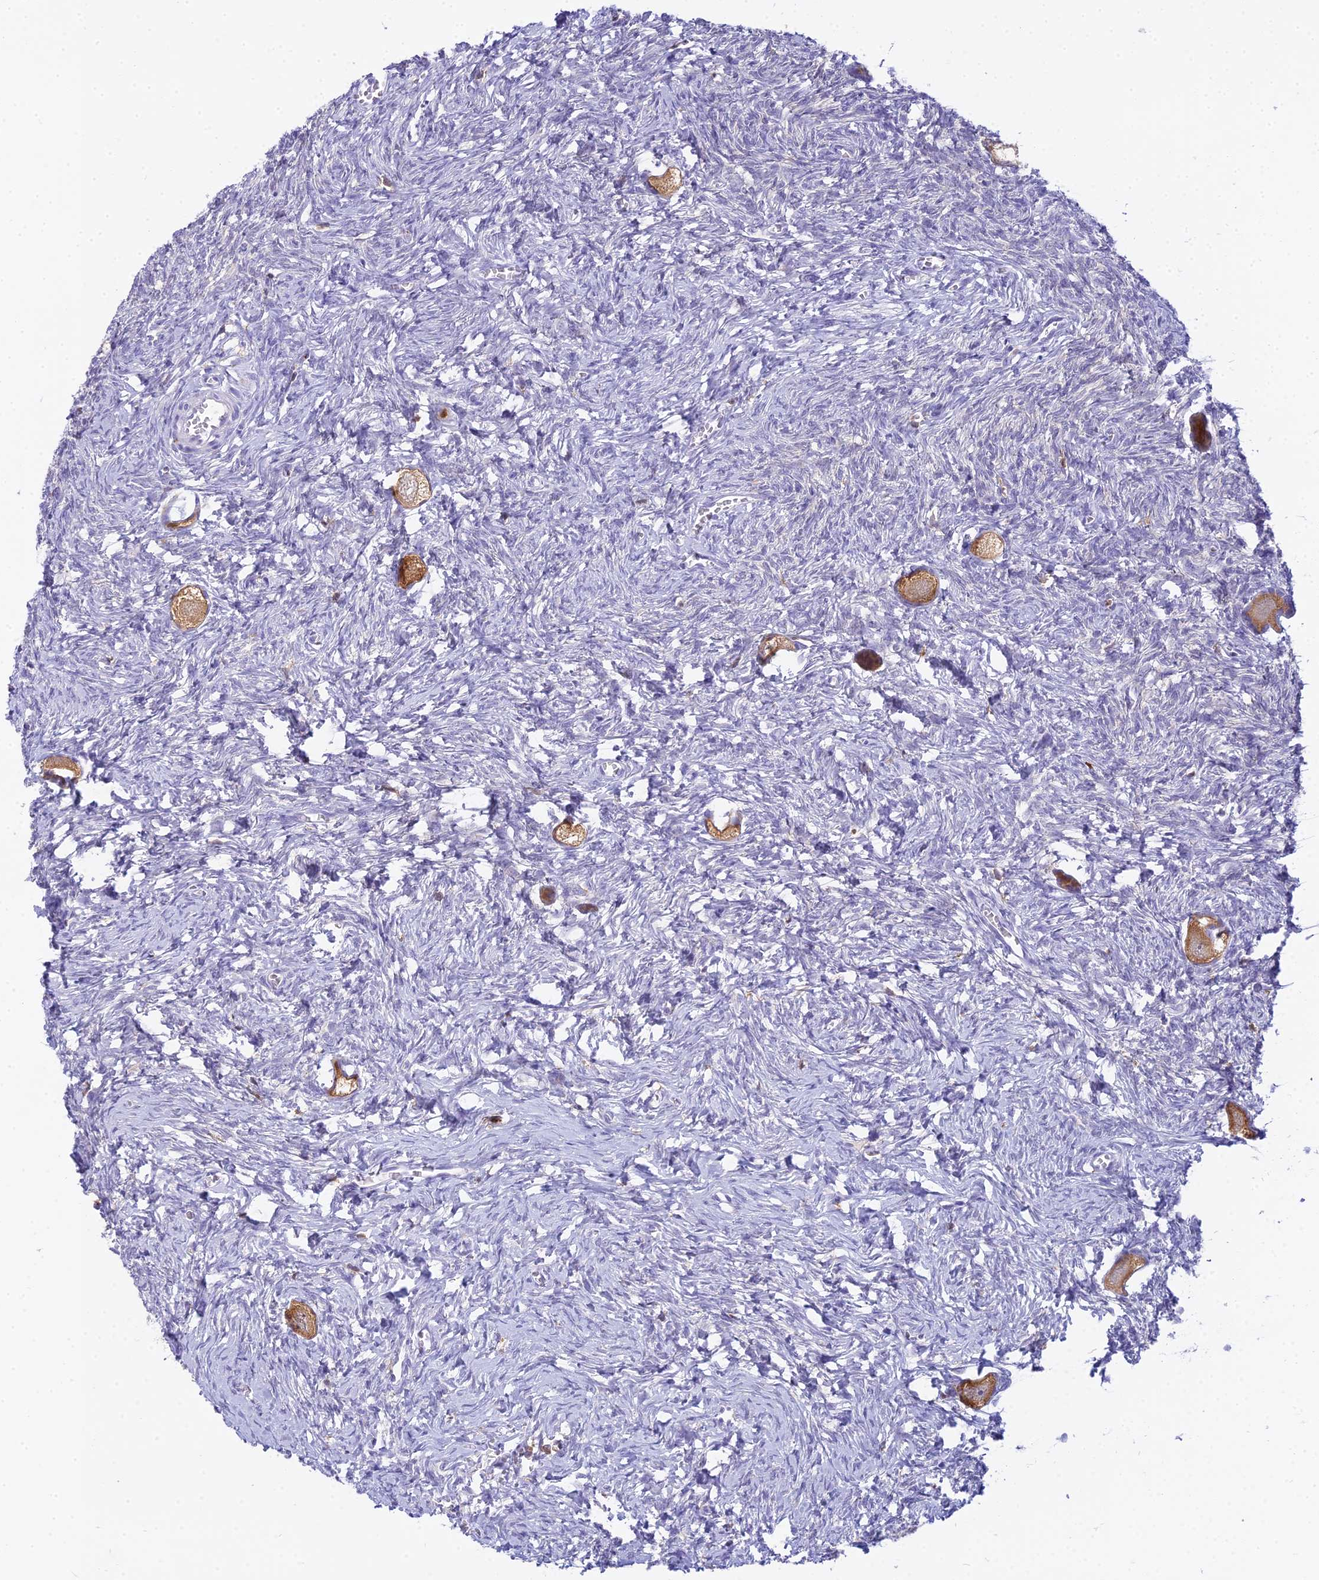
{"staining": {"intensity": "moderate", "quantity": ">75%", "location": "cytoplasmic/membranous"}, "tissue": "ovary", "cell_type": "Follicle cells", "image_type": "normal", "snomed": [{"axis": "morphology", "description": "Normal tissue, NOS"}, {"axis": "topography", "description": "Ovary"}], "caption": "A micrograph of human ovary stained for a protein demonstrates moderate cytoplasmic/membranous brown staining in follicle cells. (DAB (3,3'-diaminobenzidine) IHC with brightfield microscopy, high magnification).", "gene": "UBE2G1", "patient": {"sex": "female", "age": 27}}